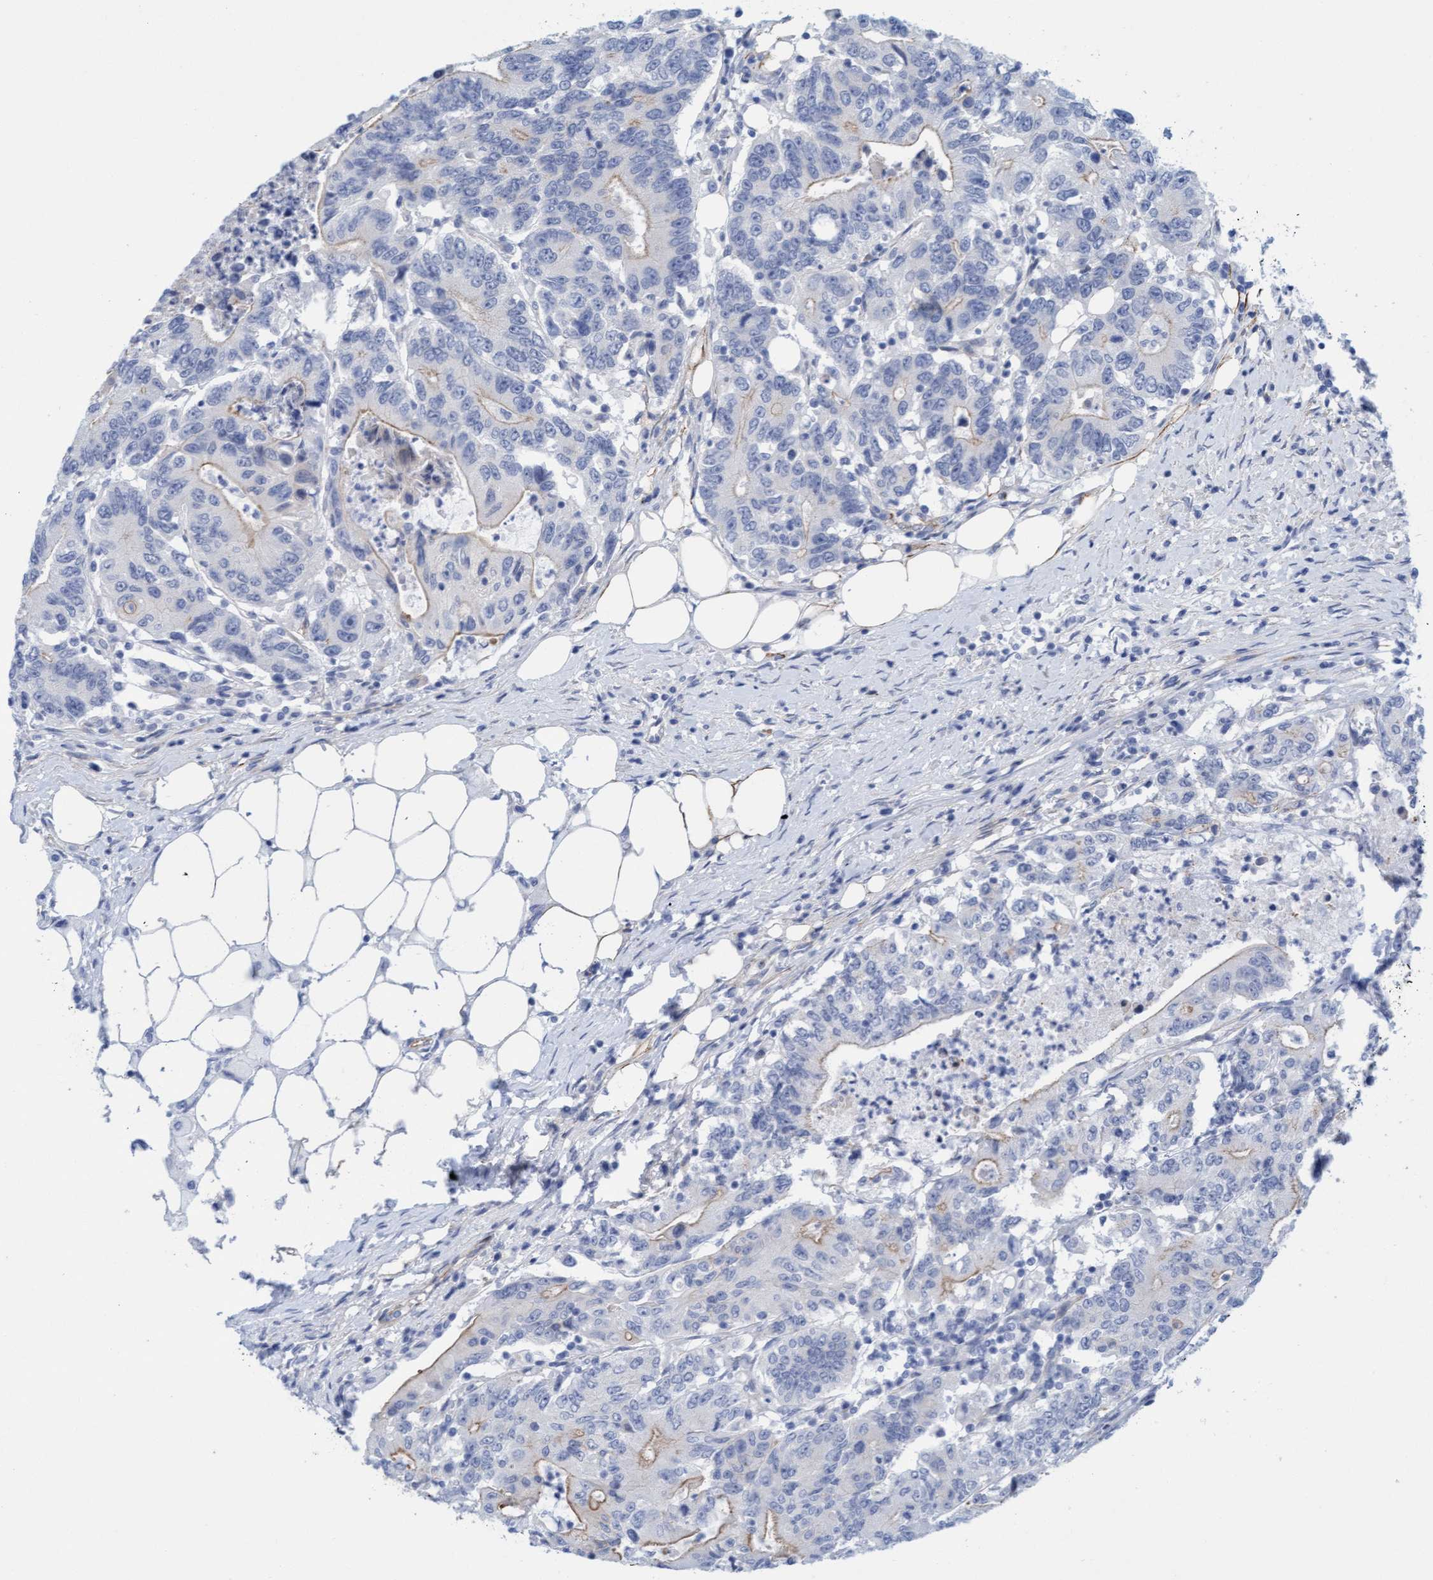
{"staining": {"intensity": "weak", "quantity": "<25%", "location": "cytoplasmic/membranous"}, "tissue": "colorectal cancer", "cell_type": "Tumor cells", "image_type": "cancer", "snomed": [{"axis": "morphology", "description": "Adenocarcinoma, NOS"}, {"axis": "topography", "description": "Colon"}], "caption": "Immunohistochemistry photomicrograph of neoplastic tissue: adenocarcinoma (colorectal) stained with DAB demonstrates no significant protein staining in tumor cells. (DAB IHC with hematoxylin counter stain).", "gene": "MTFR1", "patient": {"sex": "female", "age": 77}}